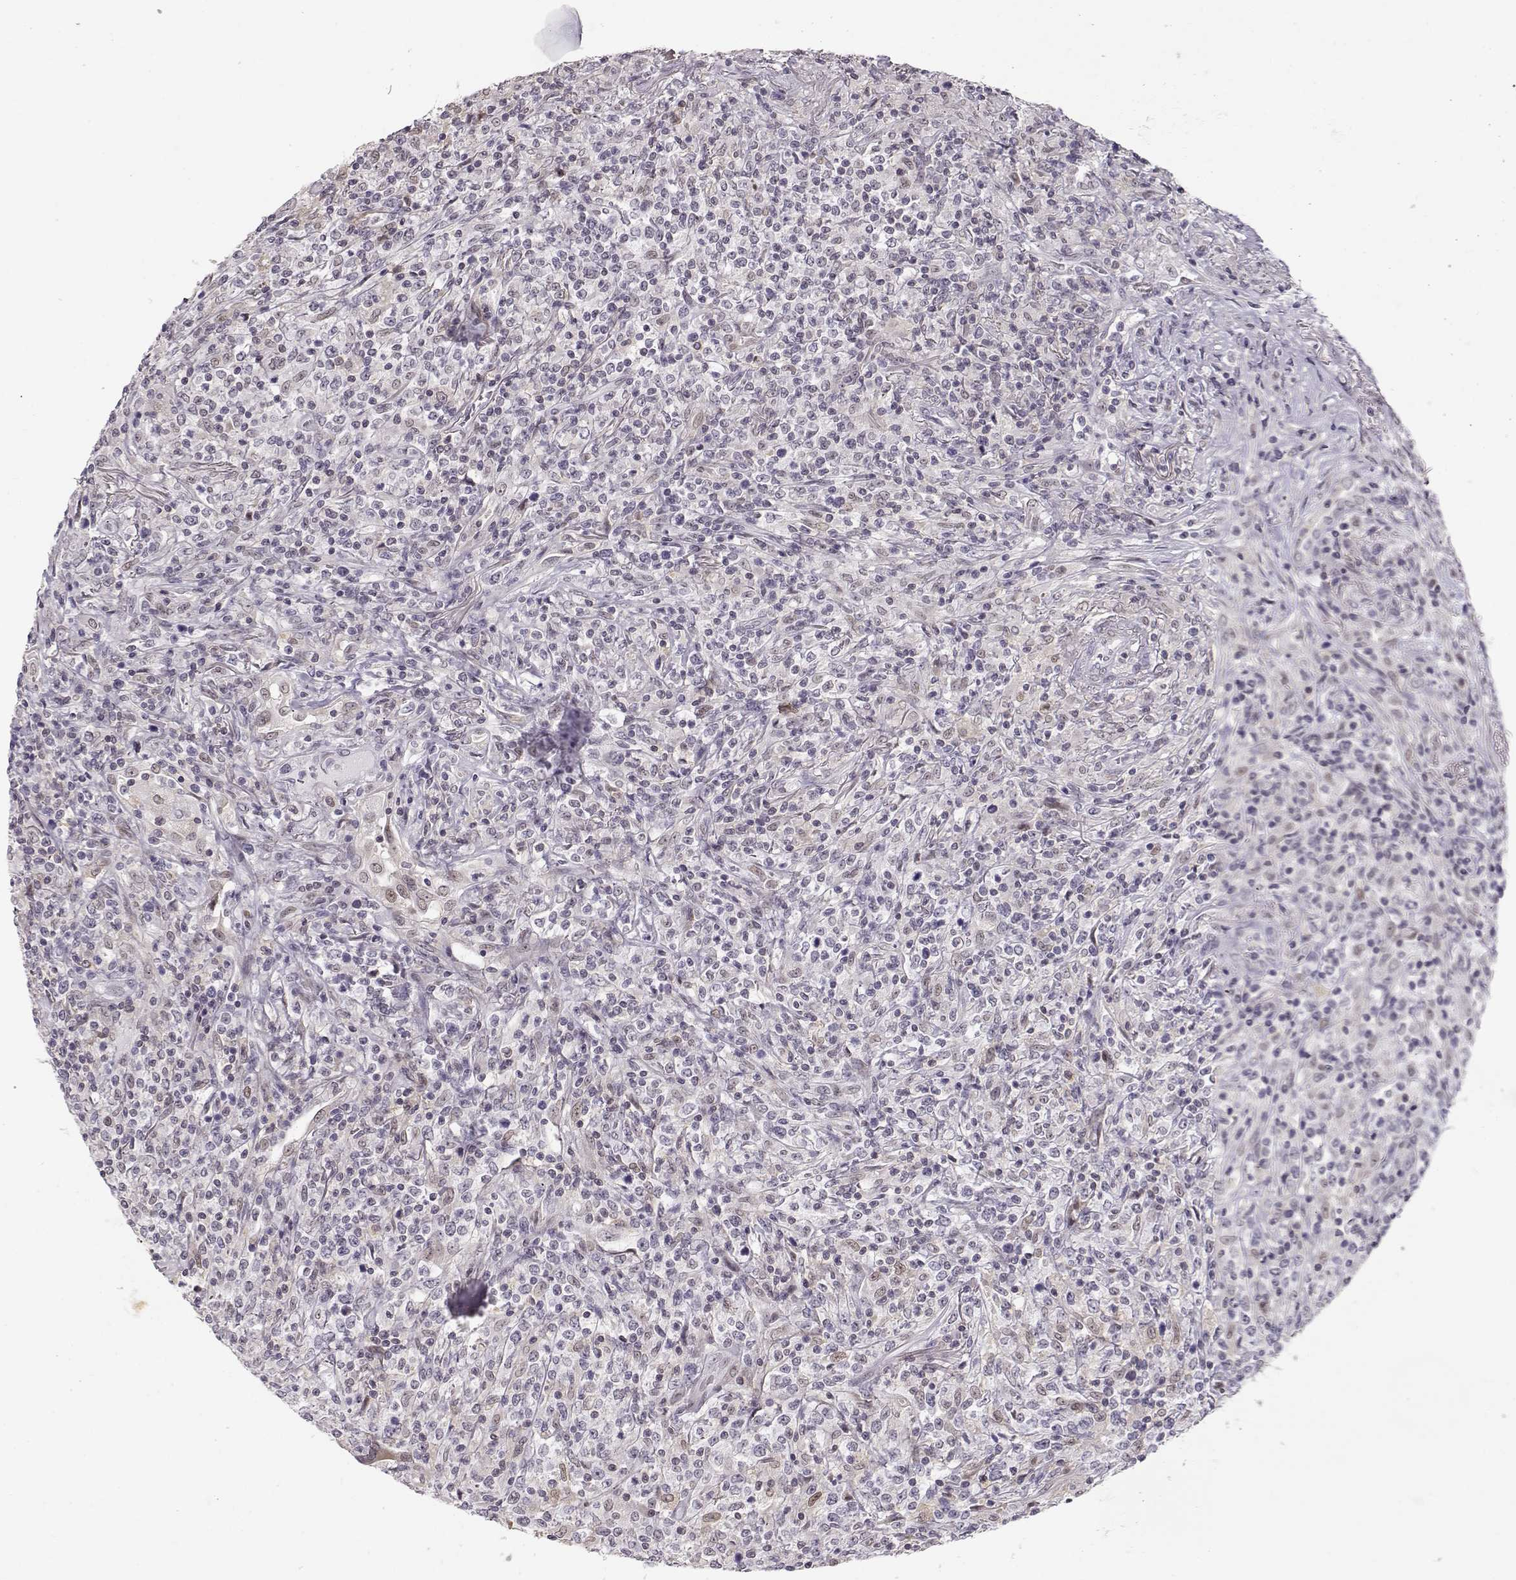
{"staining": {"intensity": "negative", "quantity": "none", "location": "none"}, "tissue": "lymphoma", "cell_type": "Tumor cells", "image_type": "cancer", "snomed": [{"axis": "morphology", "description": "Malignant lymphoma, non-Hodgkin's type, High grade"}, {"axis": "topography", "description": "Lung"}], "caption": "The IHC micrograph has no significant positivity in tumor cells of high-grade malignant lymphoma, non-Hodgkin's type tissue.", "gene": "TEPP", "patient": {"sex": "male", "age": 79}}